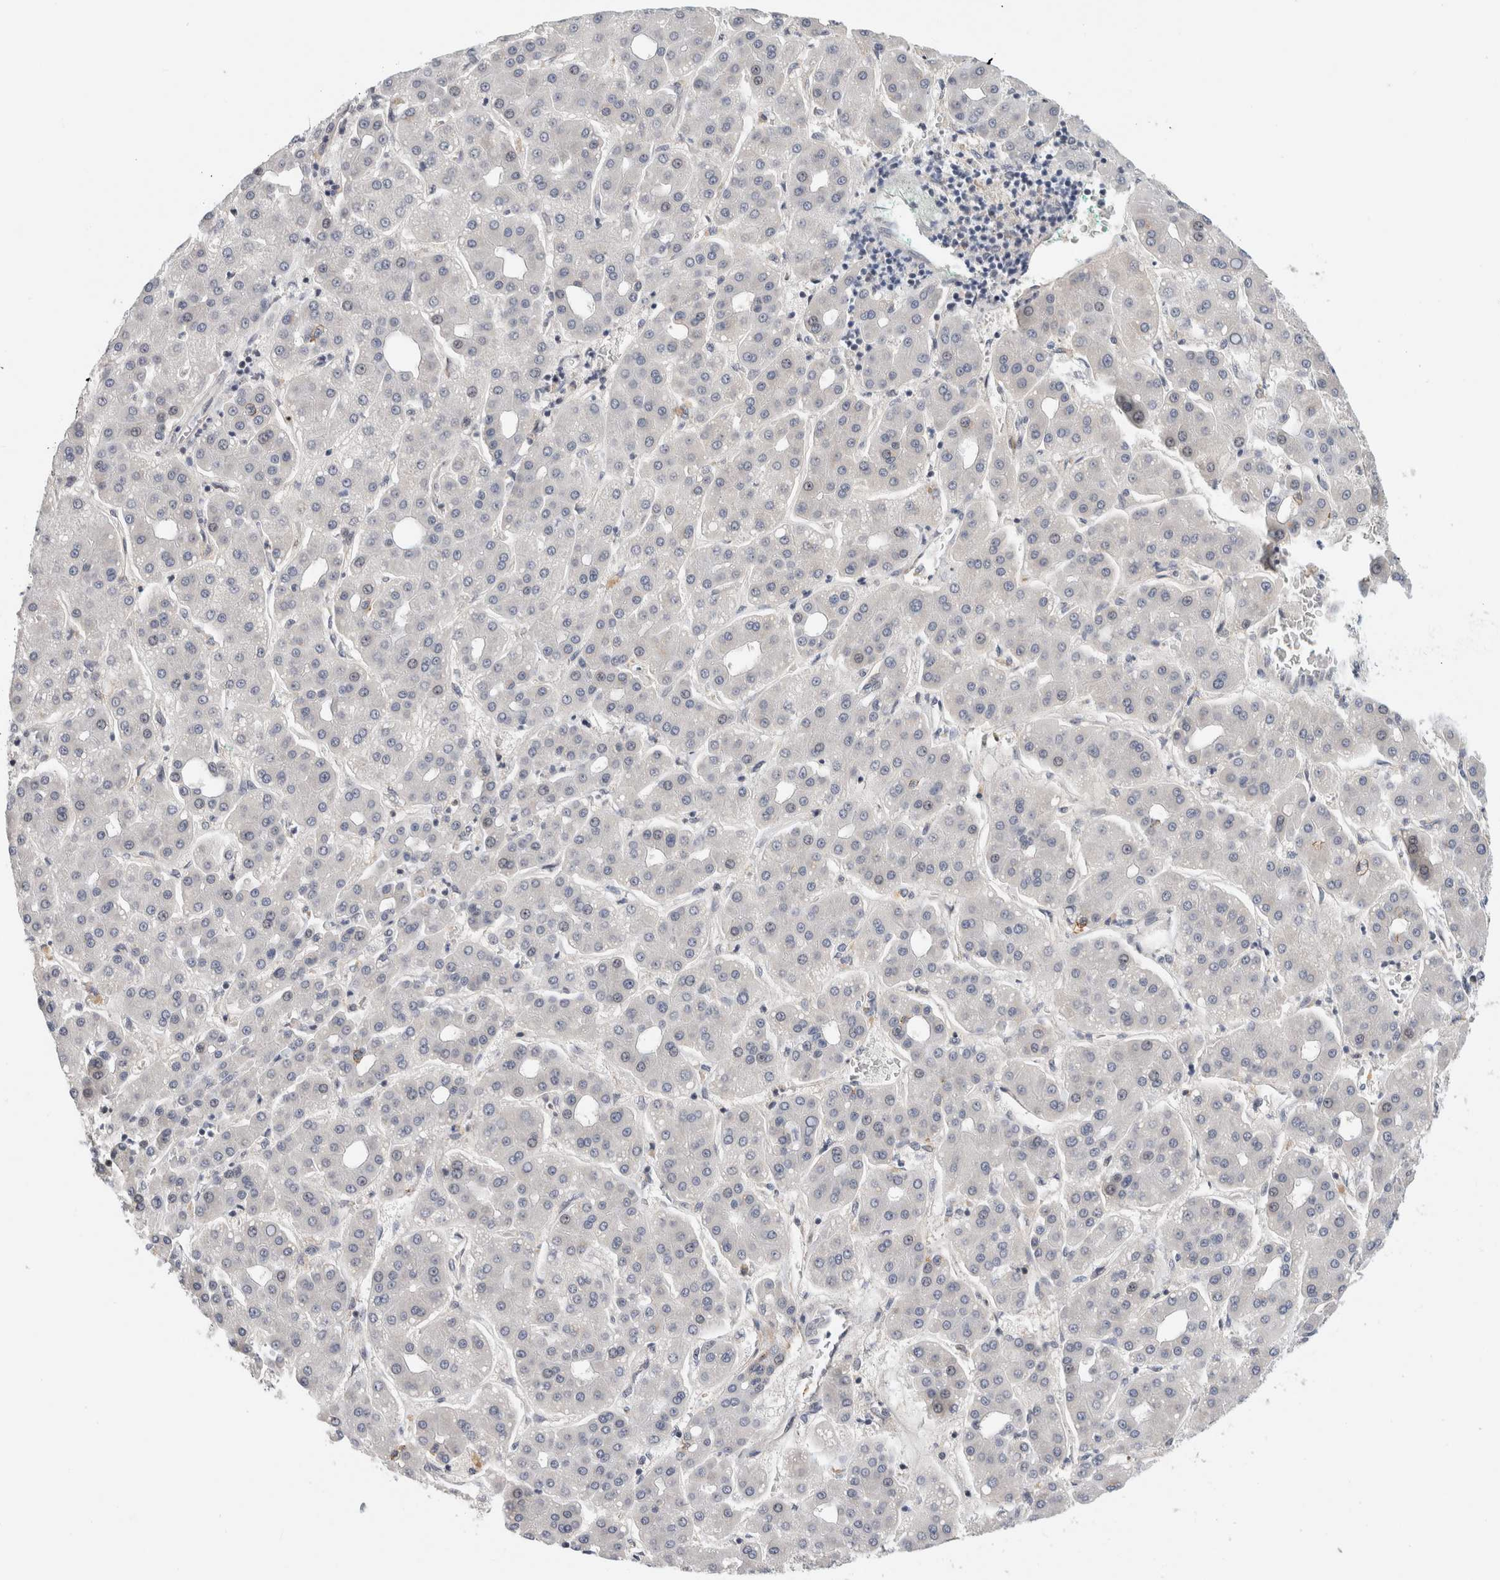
{"staining": {"intensity": "negative", "quantity": "none", "location": "none"}, "tissue": "liver cancer", "cell_type": "Tumor cells", "image_type": "cancer", "snomed": [{"axis": "morphology", "description": "Carcinoma, Hepatocellular, NOS"}, {"axis": "topography", "description": "Liver"}], "caption": "This is an immunohistochemistry micrograph of liver cancer (hepatocellular carcinoma). There is no expression in tumor cells.", "gene": "HCN3", "patient": {"sex": "male", "age": 65}}